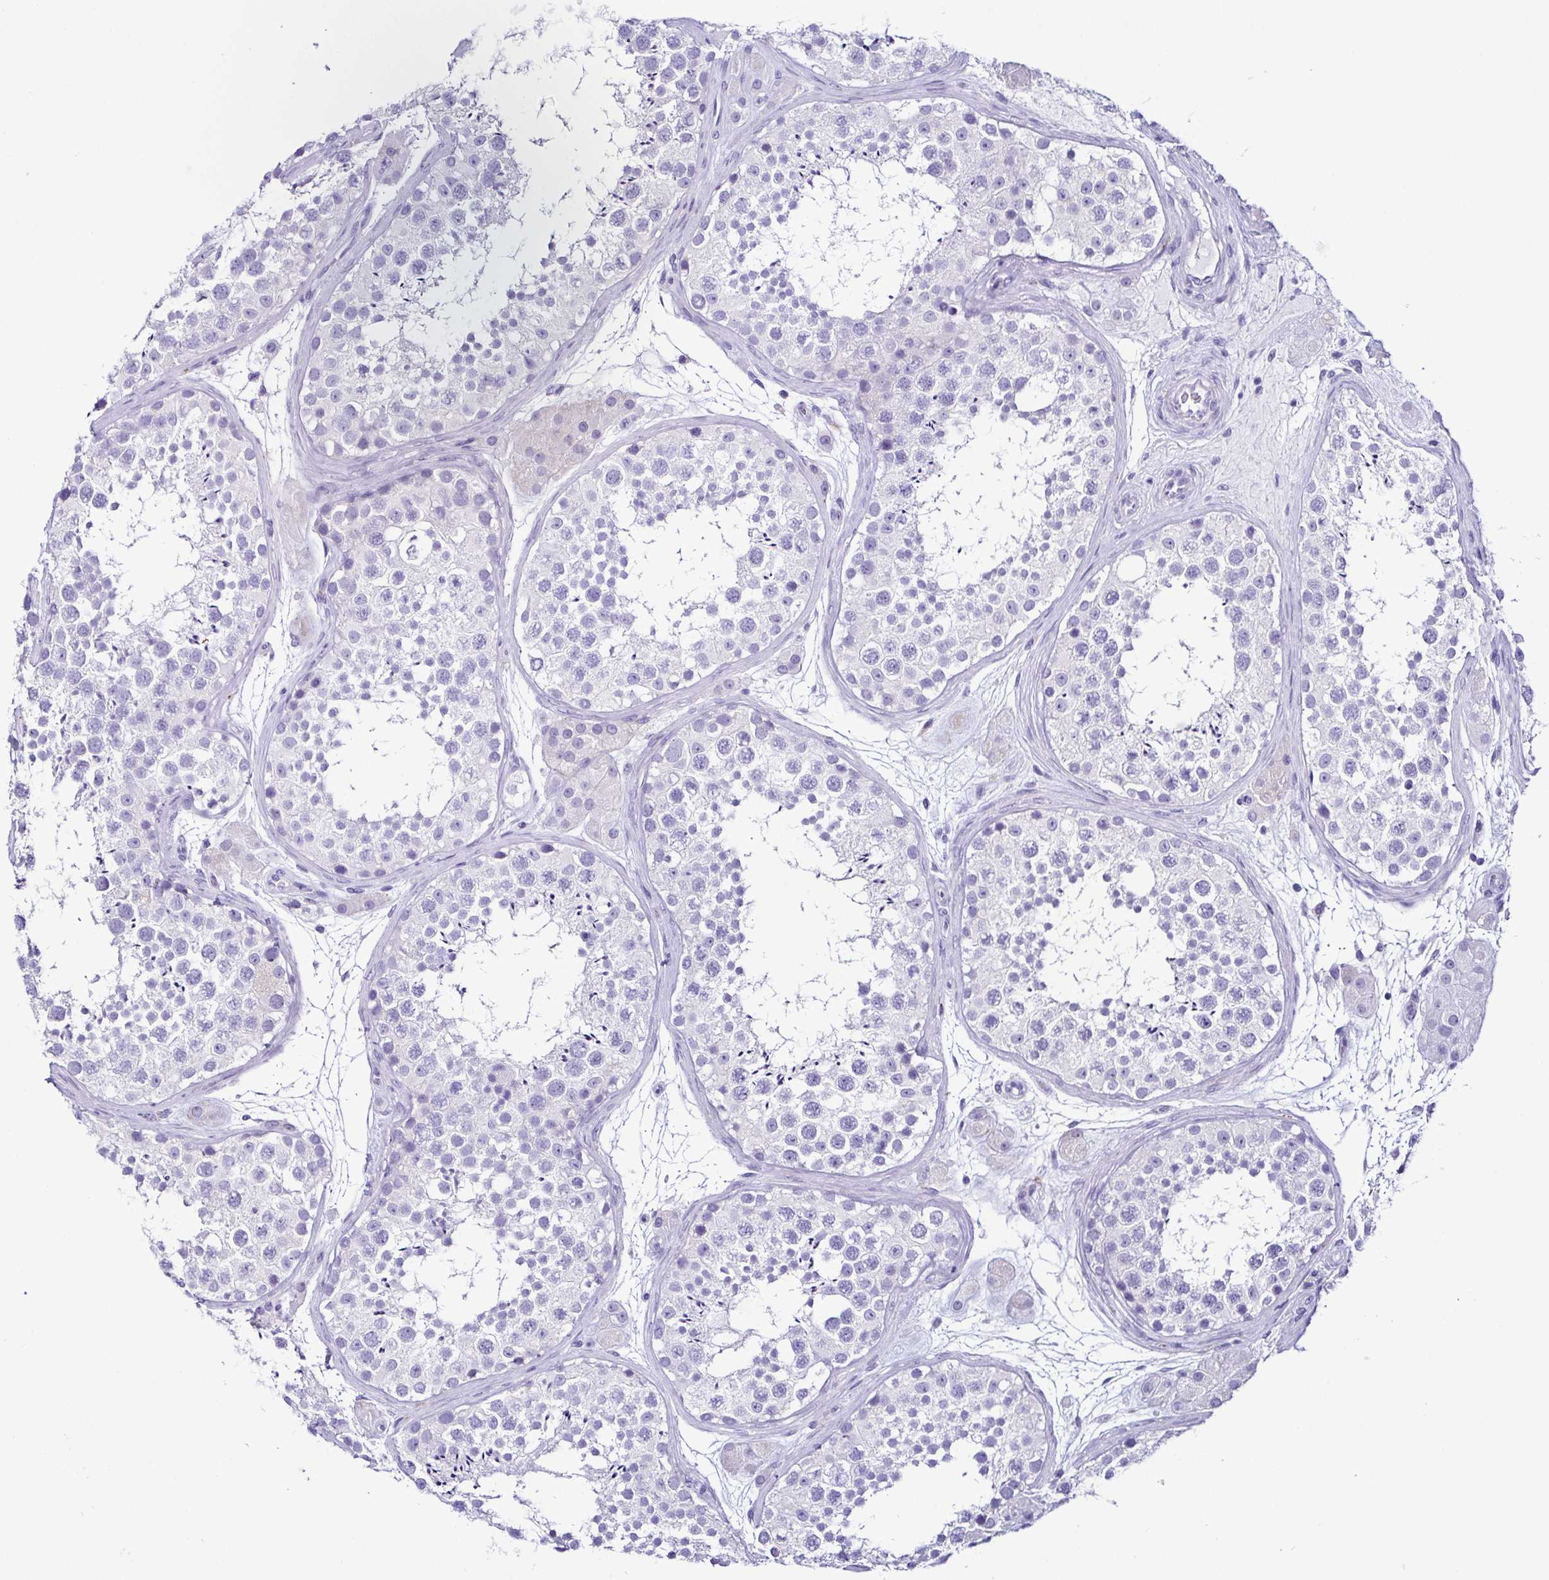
{"staining": {"intensity": "negative", "quantity": "none", "location": "none"}, "tissue": "testis", "cell_type": "Cells in seminiferous ducts", "image_type": "normal", "snomed": [{"axis": "morphology", "description": "Normal tissue, NOS"}, {"axis": "topography", "description": "Testis"}], "caption": "High power microscopy photomicrograph of an immunohistochemistry (IHC) photomicrograph of benign testis, revealing no significant positivity in cells in seminiferous ducts.", "gene": "SRL", "patient": {"sex": "male", "age": 41}}